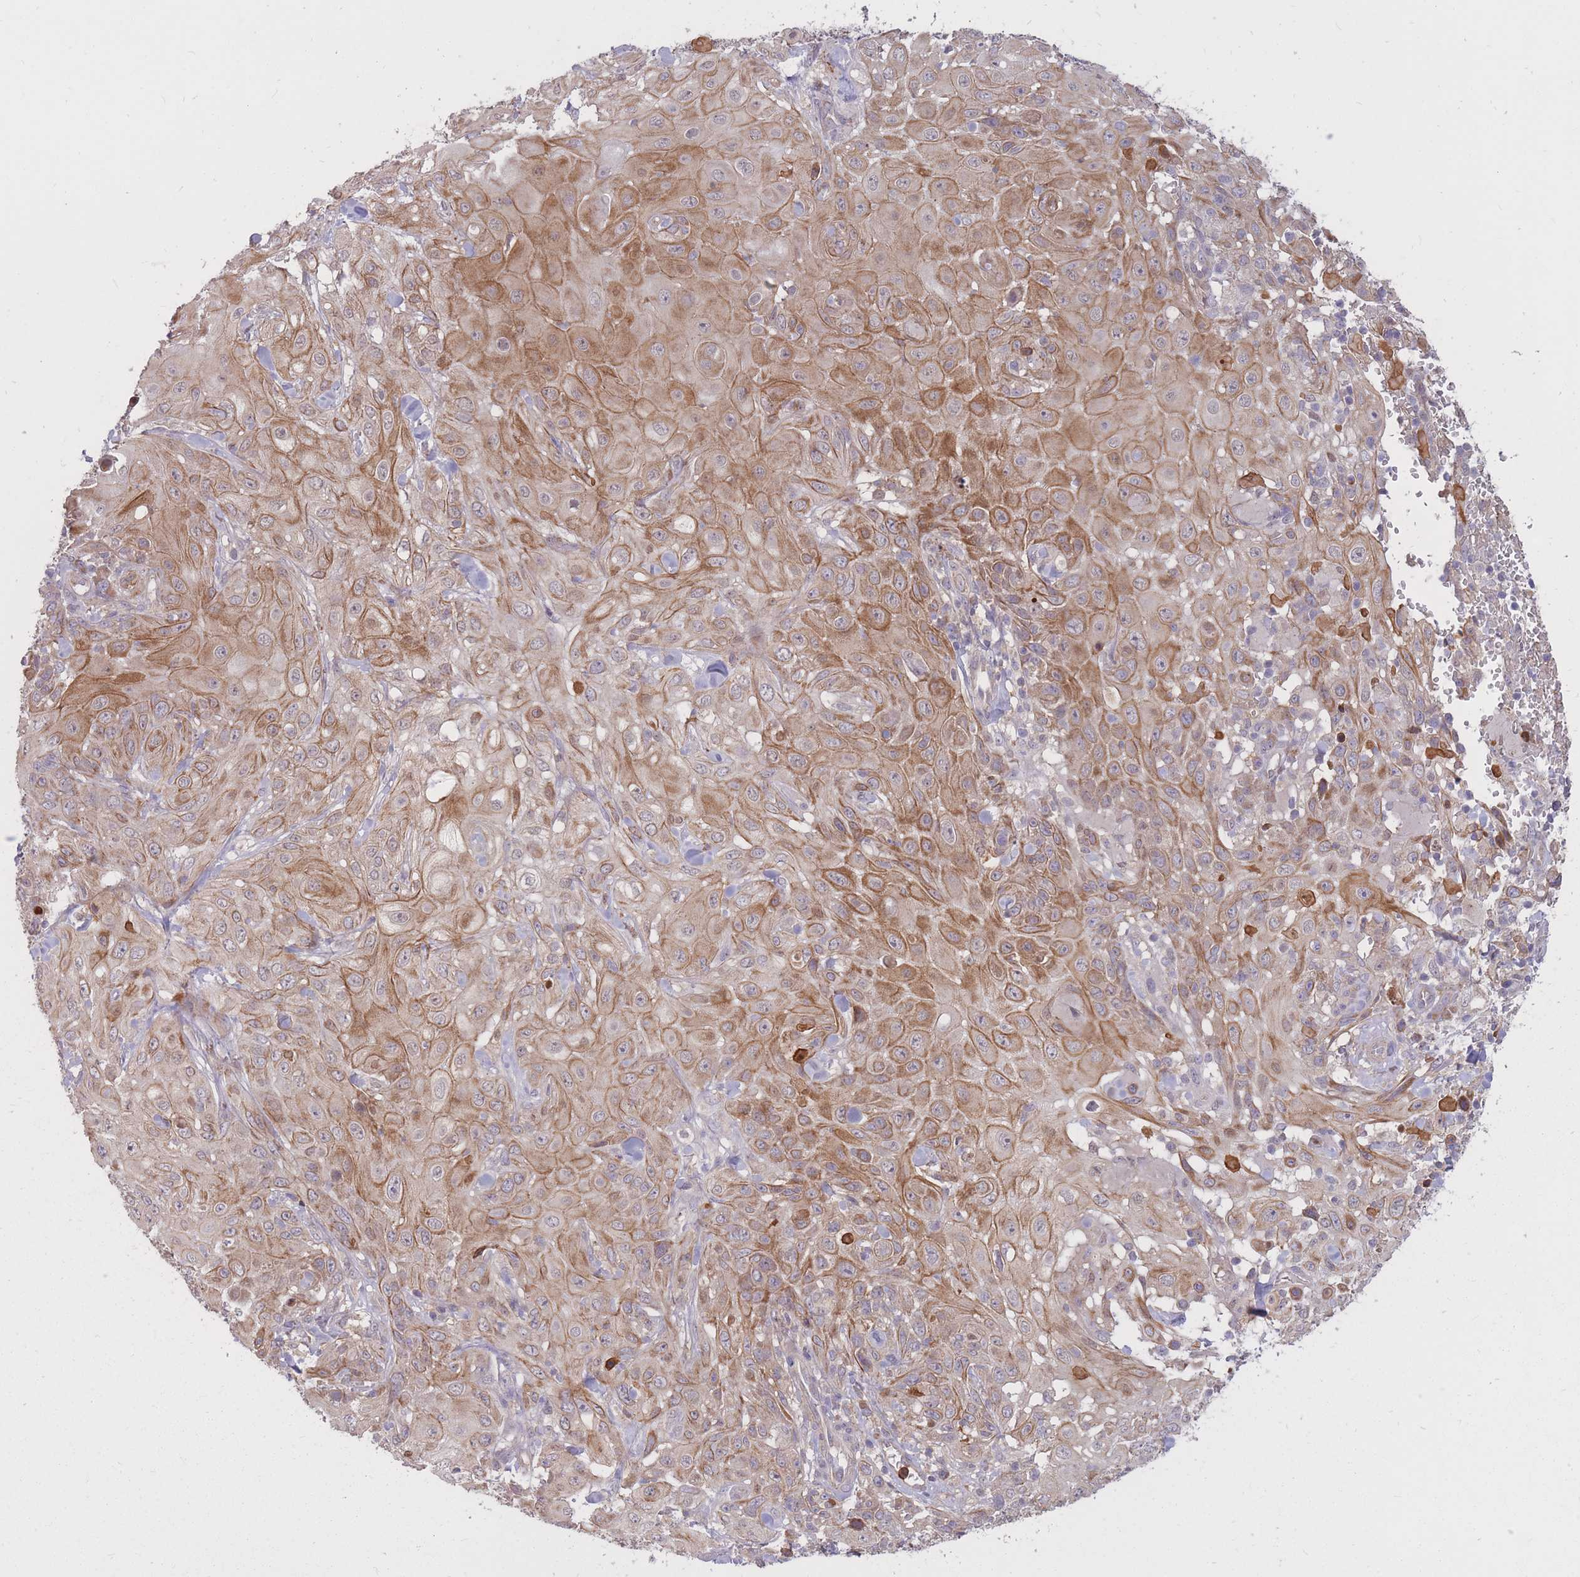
{"staining": {"intensity": "moderate", "quantity": ">75%", "location": "cytoplasmic/membranous"}, "tissue": "skin cancer", "cell_type": "Tumor cells", "image_type": "cancer", "snomed": [{"axis": "morphology", "description": "Normal tissue, NOS"}, {"axis": "morphology", "description": "Squamous cell carcinoma, NOS"}, {"axis": "topography", "description": "Skin"}, {"axis": "topography", "description": "Cartilage tissue"}], "caption": "A micrograph showing moderate cytoplasmic/membranous expression in about >75% of tumor cells in skin squamous cell carcinoma, as visualized by brown immunohistochemical staining.", "gene": "IGF2BP2", "patient": {"sex": "female", "age": 79}}